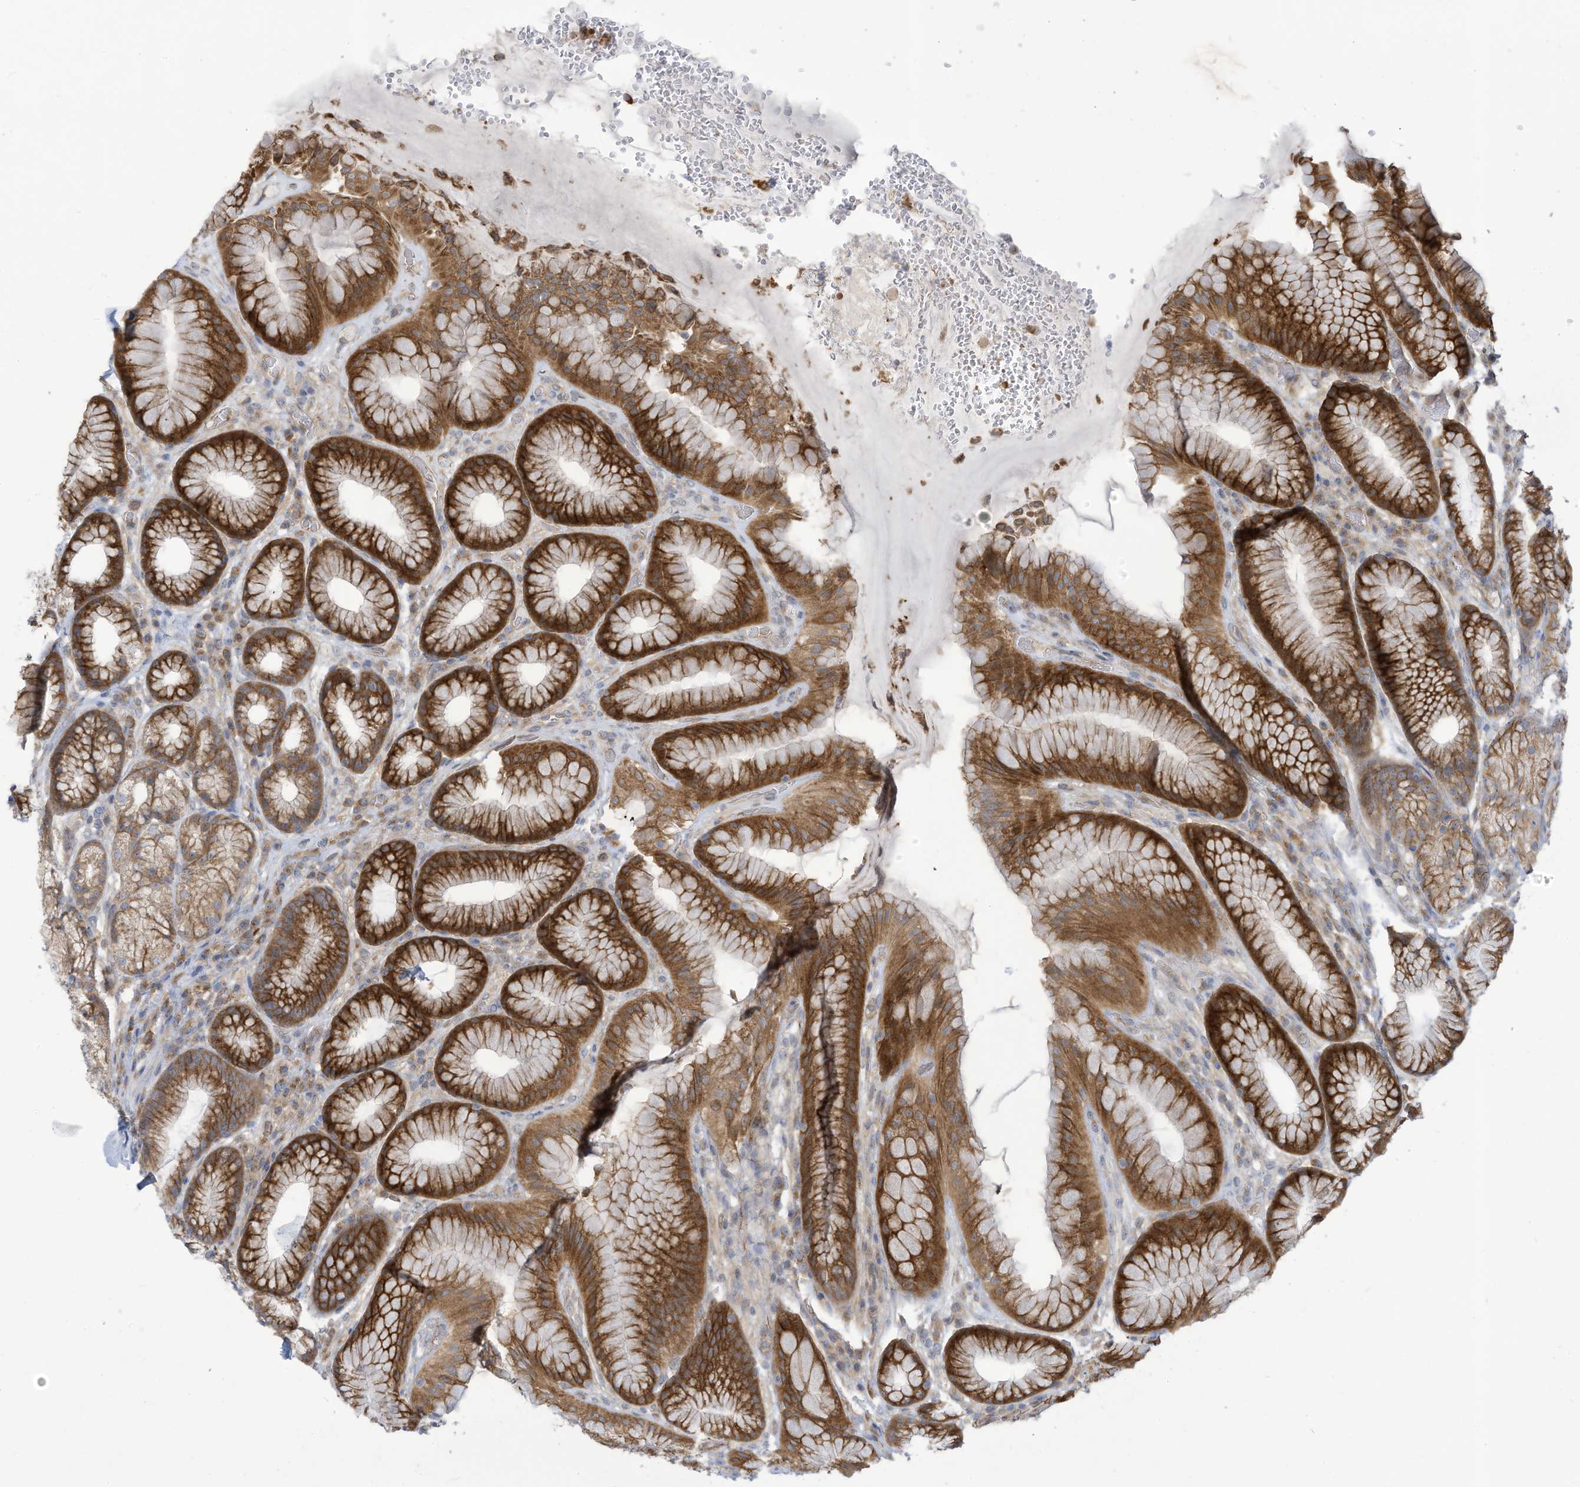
{"staining": {"intensity": "strong", "quantity": "25%-75%", "location": "cytoplasmic/membranous"}, "tissue": "stomach", "cell_type": "Glandular cells", "image_type": "normal", "snomed": [{"axis": "morphology", "description": "Normal tissue, NOS"}, {"axis": "topography", "description": "Stomach"}], "caption": "Glandular cells exhibit high levels of strong cytoplasmic/membranous staining in about 25%-75% of cells in normal human stomach.", "gene": "ADAT2", "patient": {"sex": "male", "age": 57}}